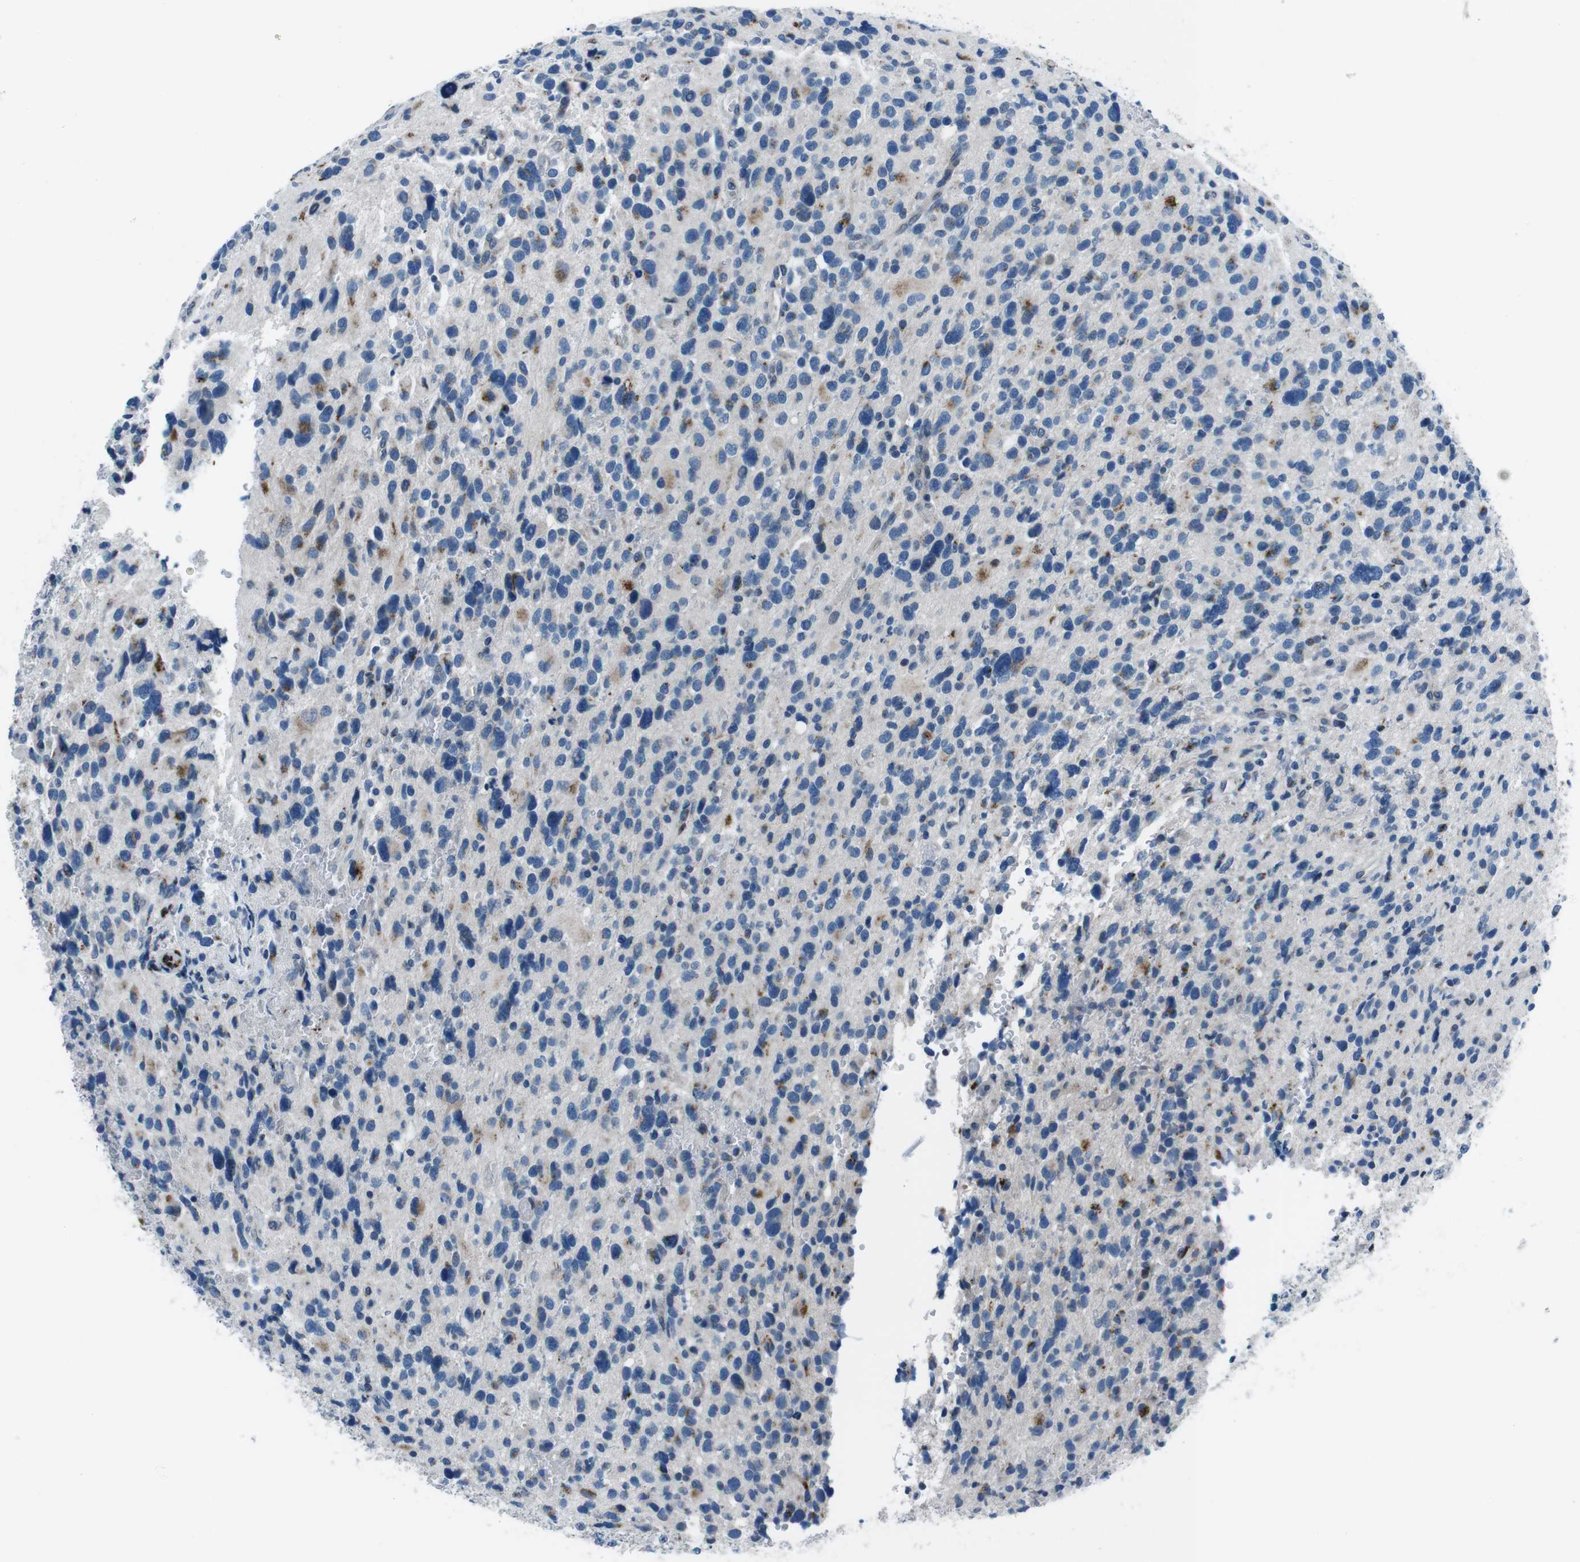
{"staining": {"intensity": "weak", "quantity": "<25%", "location": "cytoplasmic/membranous"}, "tissue": "glioma", "cell_type": "Tumor cells", "image_type": "cancer", "snomed": [{"axis": "morphology", "description": "Glioma, malignant, High grade"}, {"axis": "topography", "description": "Brain"}], "caption": "This is an IHC image of human glioma. There is no expression in tumor cells.", "gene": "NUCB2", "patient": {"sex": "male", "age": 48}}